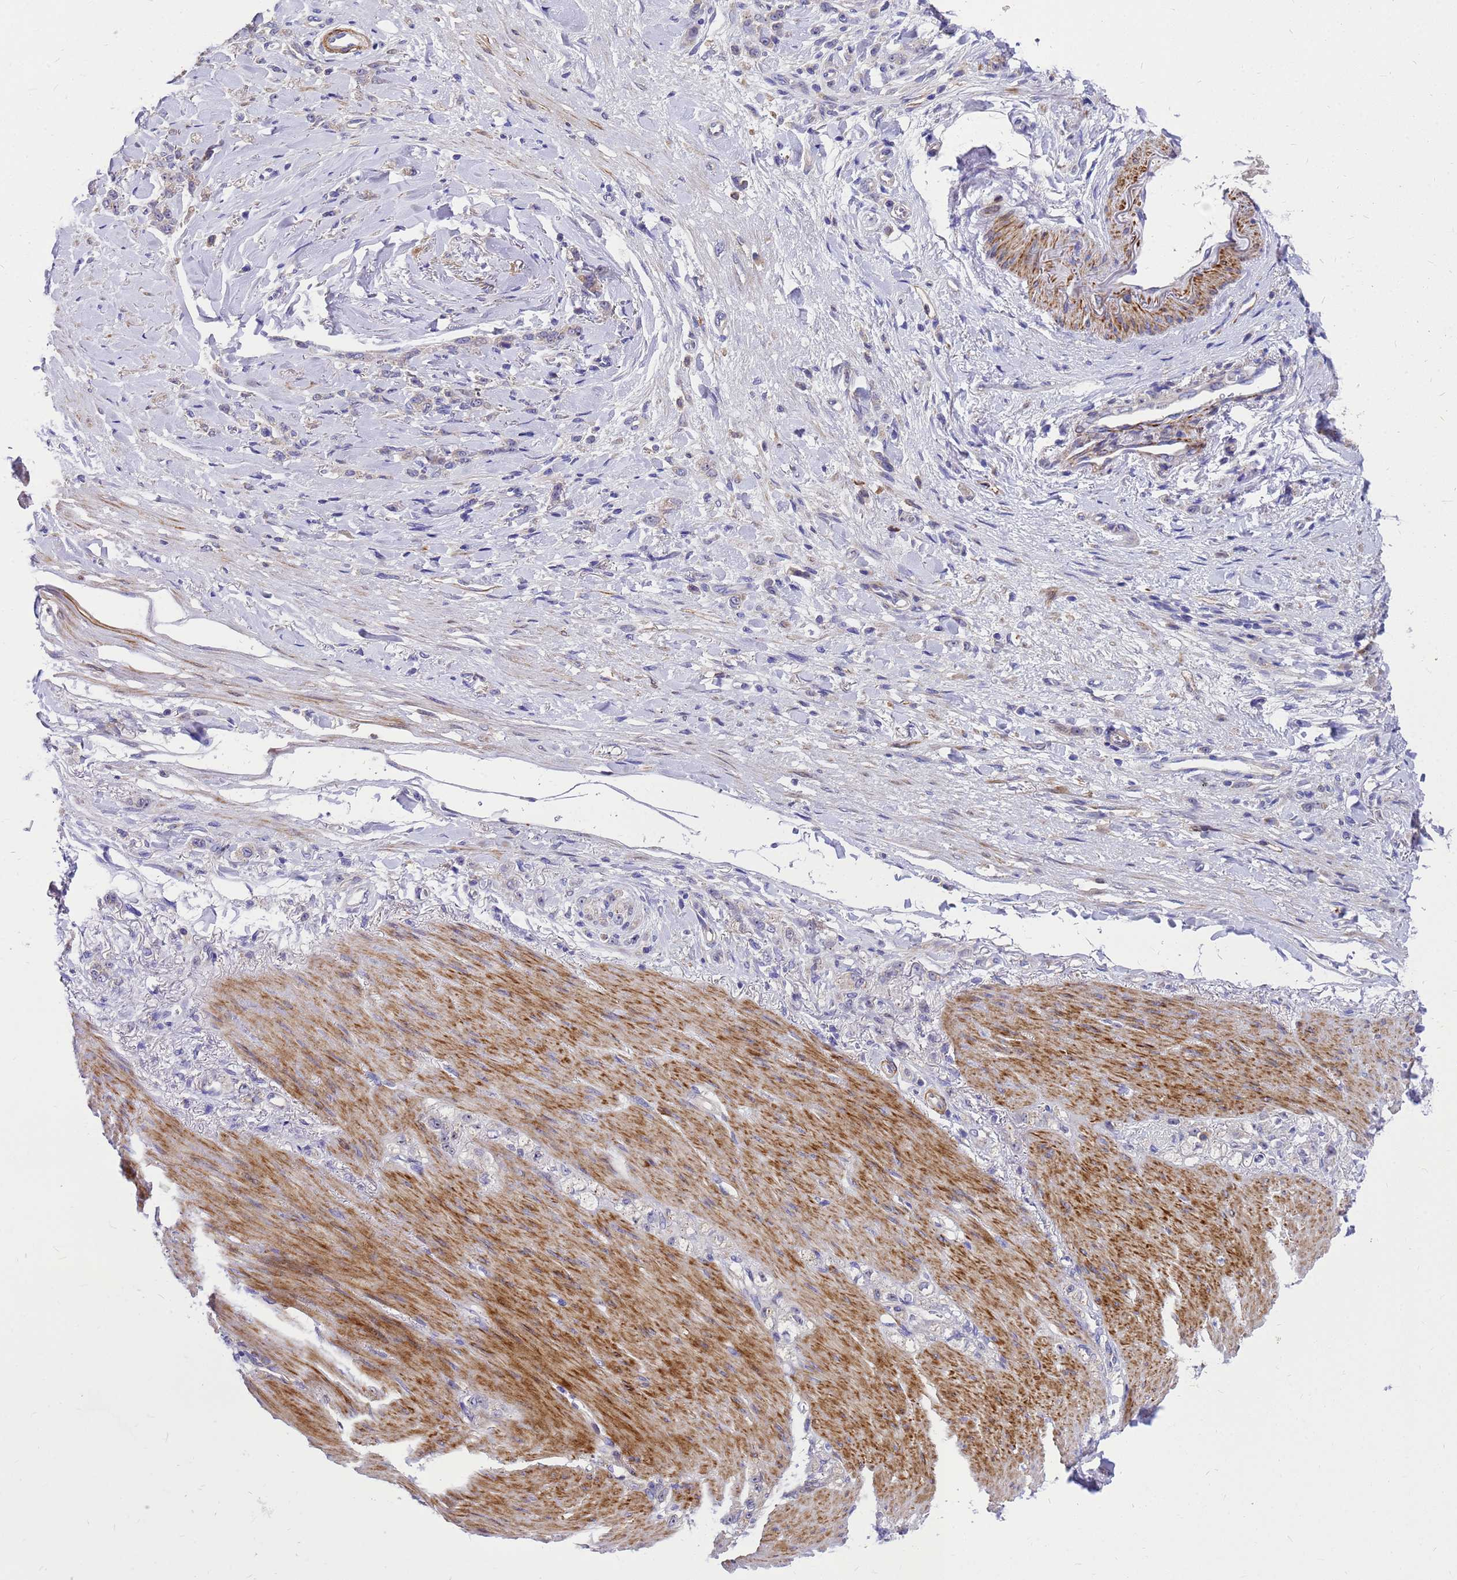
{"staining": {"intensity": "negative", "quantity": "none", "location": "none"}, "tissue": "stomach cancer", "cell_type": "Tumor cells", "image_type": "cancer", "snomed": [{"axis": "morphology", "description": "Normal tissue, NOS"}, {"axis": "morphology", "description": "Adenocarcinoma, NOS"}, {"axis": "topography", "description": "Stomach"}], "caption": "This is a image of immunohistochemistry staining of stomach cancer (adenocarcinoma), which shows no positivity in tumor cells.", "gene": "POP7", "patient": {"sex": "male", "age": 82}}